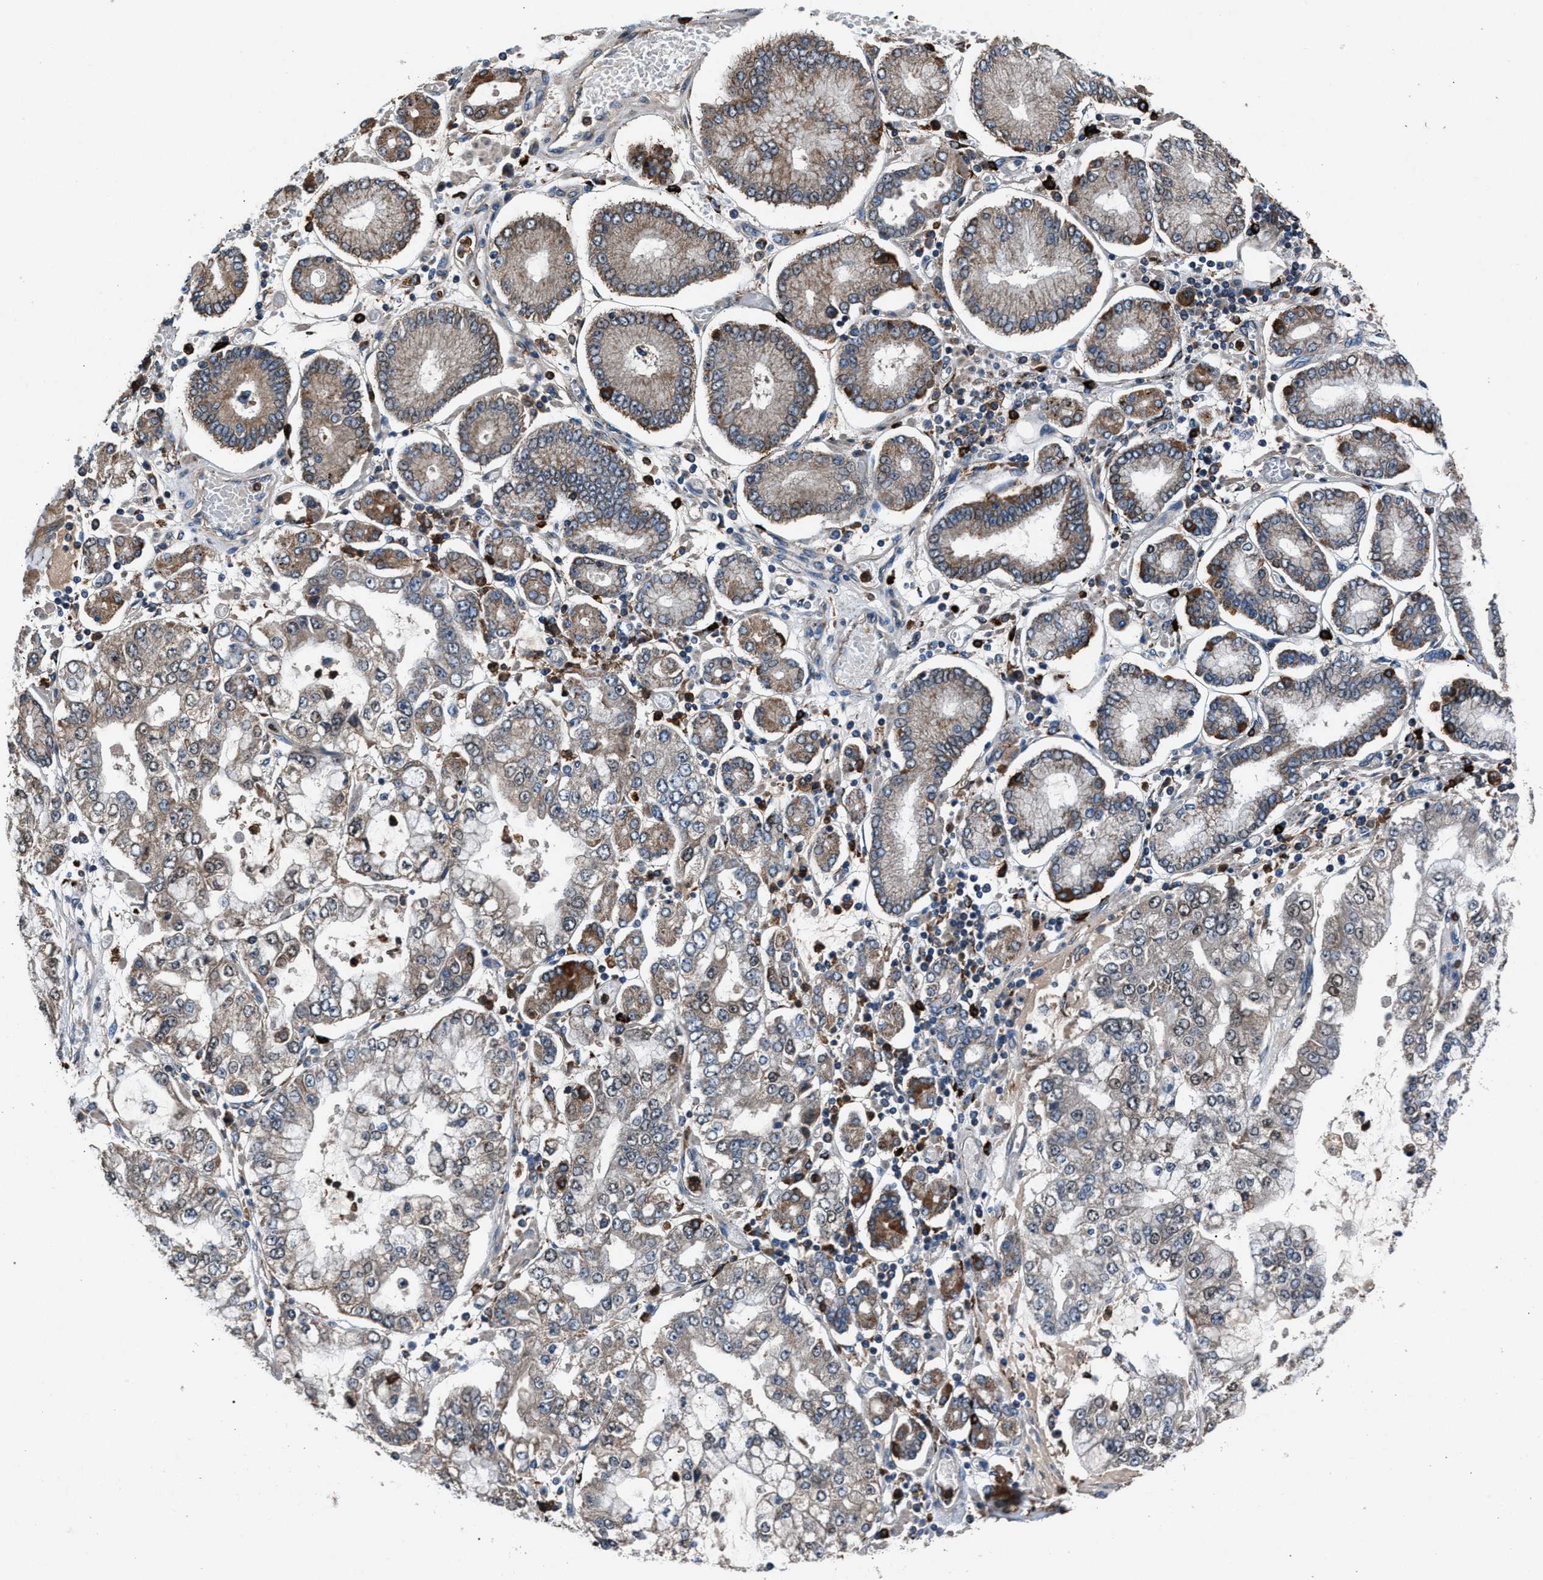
{"staining": {"intensity": "weak", "quantity": "<25%", "location": "cytoplasmic/membranous"}, "tissue": "stomach cancer", "cell_type": "Tumor cells", "image_type": "cancer", "snomed": [{"axis": "morphology", "description": "Adenocarcinoma, NOS"}, {"axis": "topography", "description": "Stomach"}], "caption": "Immunohistochemistry image of human stomach cancer stained for a protein (brown), which displays no positivity in tumor cells.", "gene": "FAM221A", "patient": {"sex": "male", "age": 76}}